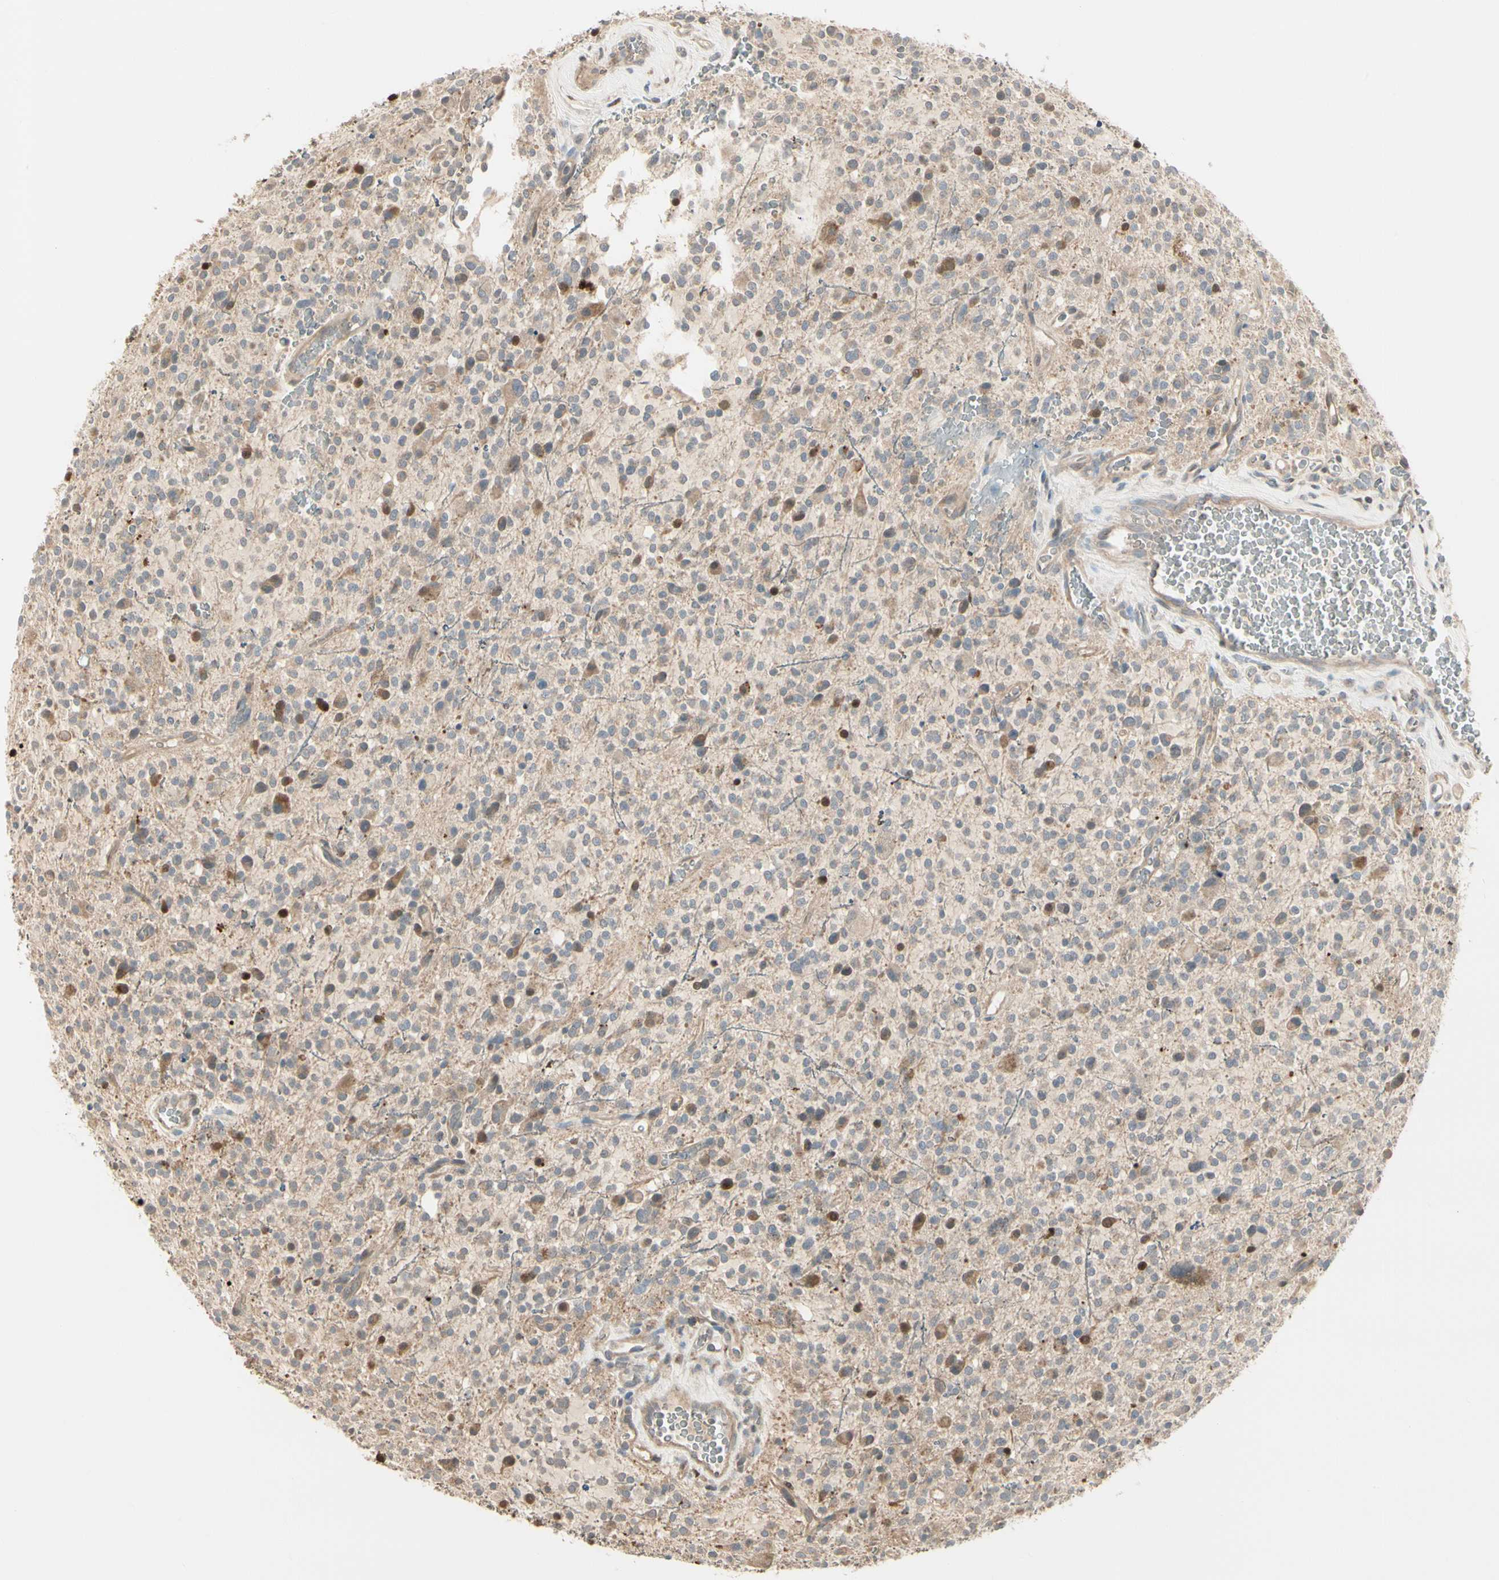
{"staining": {"intensity": "weak", "quantity": ">75%", "location": "cytoplasmic/membranous"}, "tissue": "glioma", "cell_type": "Tumor cells", "image_type": "cancer", "snomed": [{"axis": "morphology", "description": "Glioma, malignant, High grade"}, {"axis": "topography", "description": "Brain"}], "caption": "High-magnification brightfield microscopy of high-grade glioma (malignant) stained with DAB (3,3'-diaminobenzidine) (brown) and counterstained with hematoxylin (blue). tumor cells exhibit weak cytoplasmic/membranous positivity is present in approximately>75% of cells.", "gene": "EVC", "patient": {"sex": "male", "age": 48}}